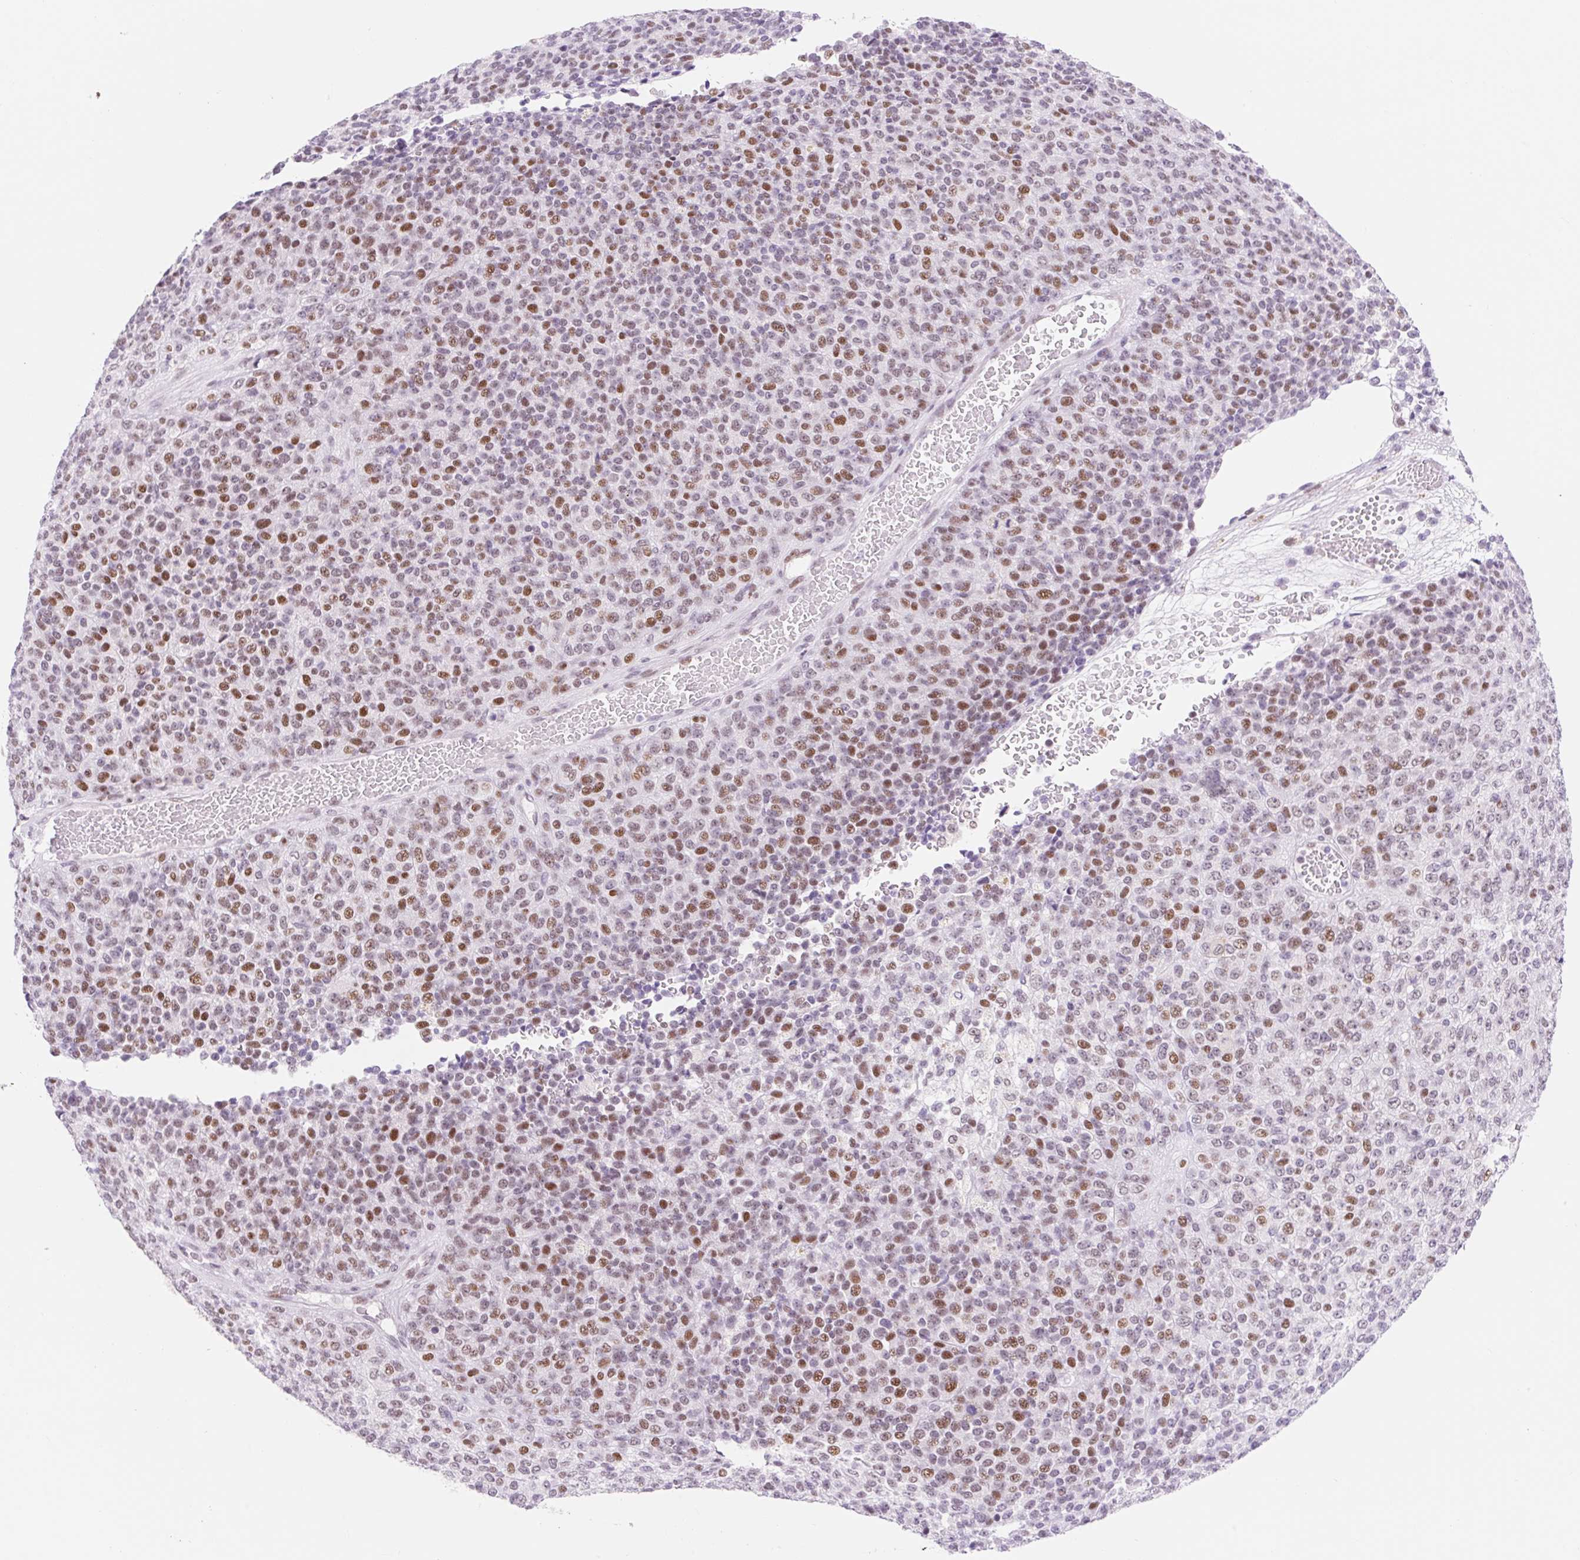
{"staining": {"intensity": "moderate", "quantity": ">75%", "location": "nuclear"}, "tissue": "melanoma", "cell_type": "Tumor cells", "image_type": "cancer", "snomed": [{"axis": "morphology", "description": "Malignant melanoma, Metastatic site"}, {"axis": "topography", "description": "Brain"}], "caption": "Melanoma stained with DAB (3,3'-diaminobenzidine) immunohistochemistry (IHC) reveals medium levels of moderate nuclear expression in about >75% of tumor cells. (Brightfield microscopy of DAB IHC at high magnification).", "gene": "H2BW1", "patient": {"sex": "female", "age": 56}}